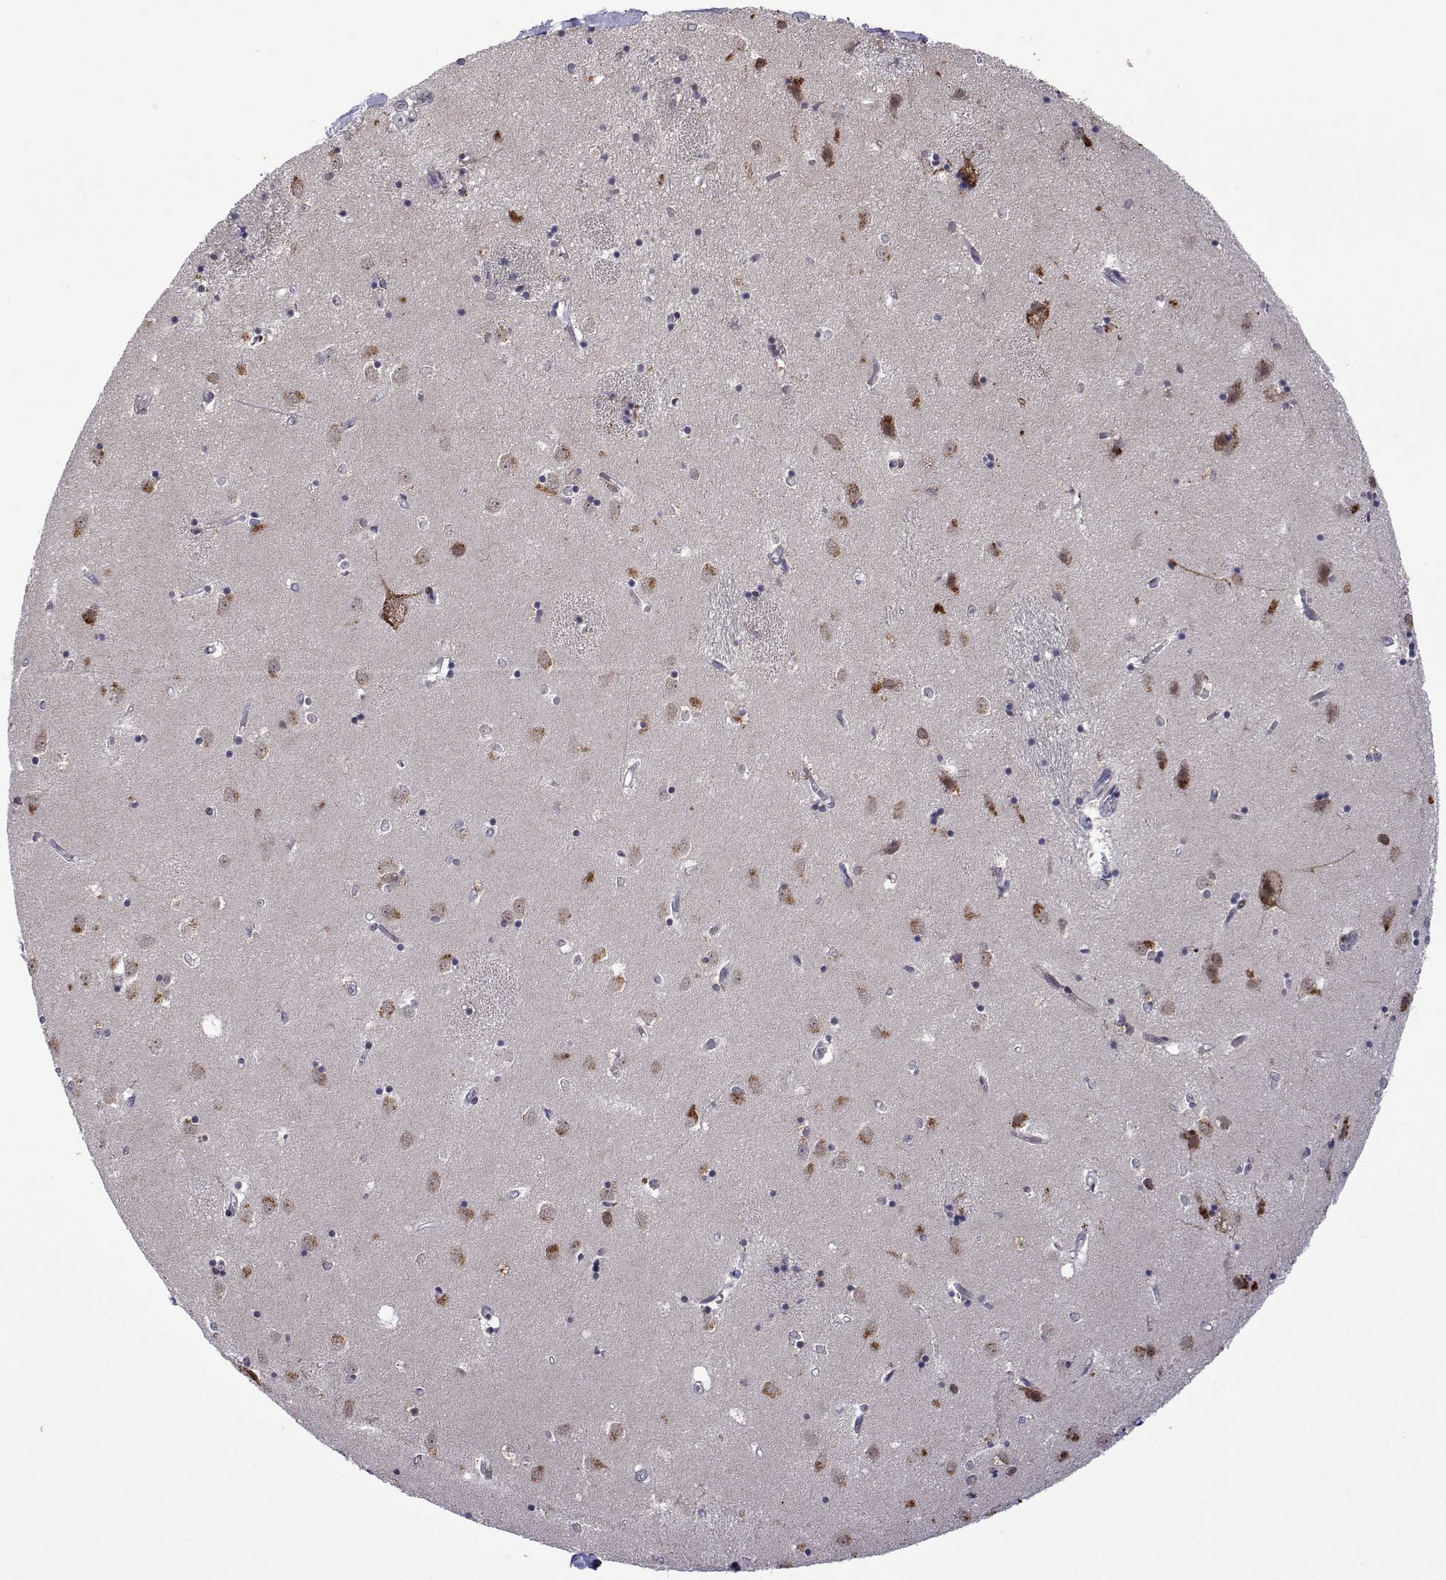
{"staining": {"intensity": "negative", "quantity": "none", "location": "none"}, "tissue": "caudate", "cell_type": "Glial cells", "image_type": "normal", "snomed": [{"axis": "morphology", "description": "Normal tissue, NOS"}, {"axis": "topography", "description": "Lateral ventricle wall"}], "caption": "Immunohistochemical staining of normal human caudate demonstrates no significant staining in glial cells. (Brightfield microscopy of DAB immunohistochemistry (IHC) at high magnification).", "gene": "EFCAB3", "patient": {"sex": "male", "age": 54}}